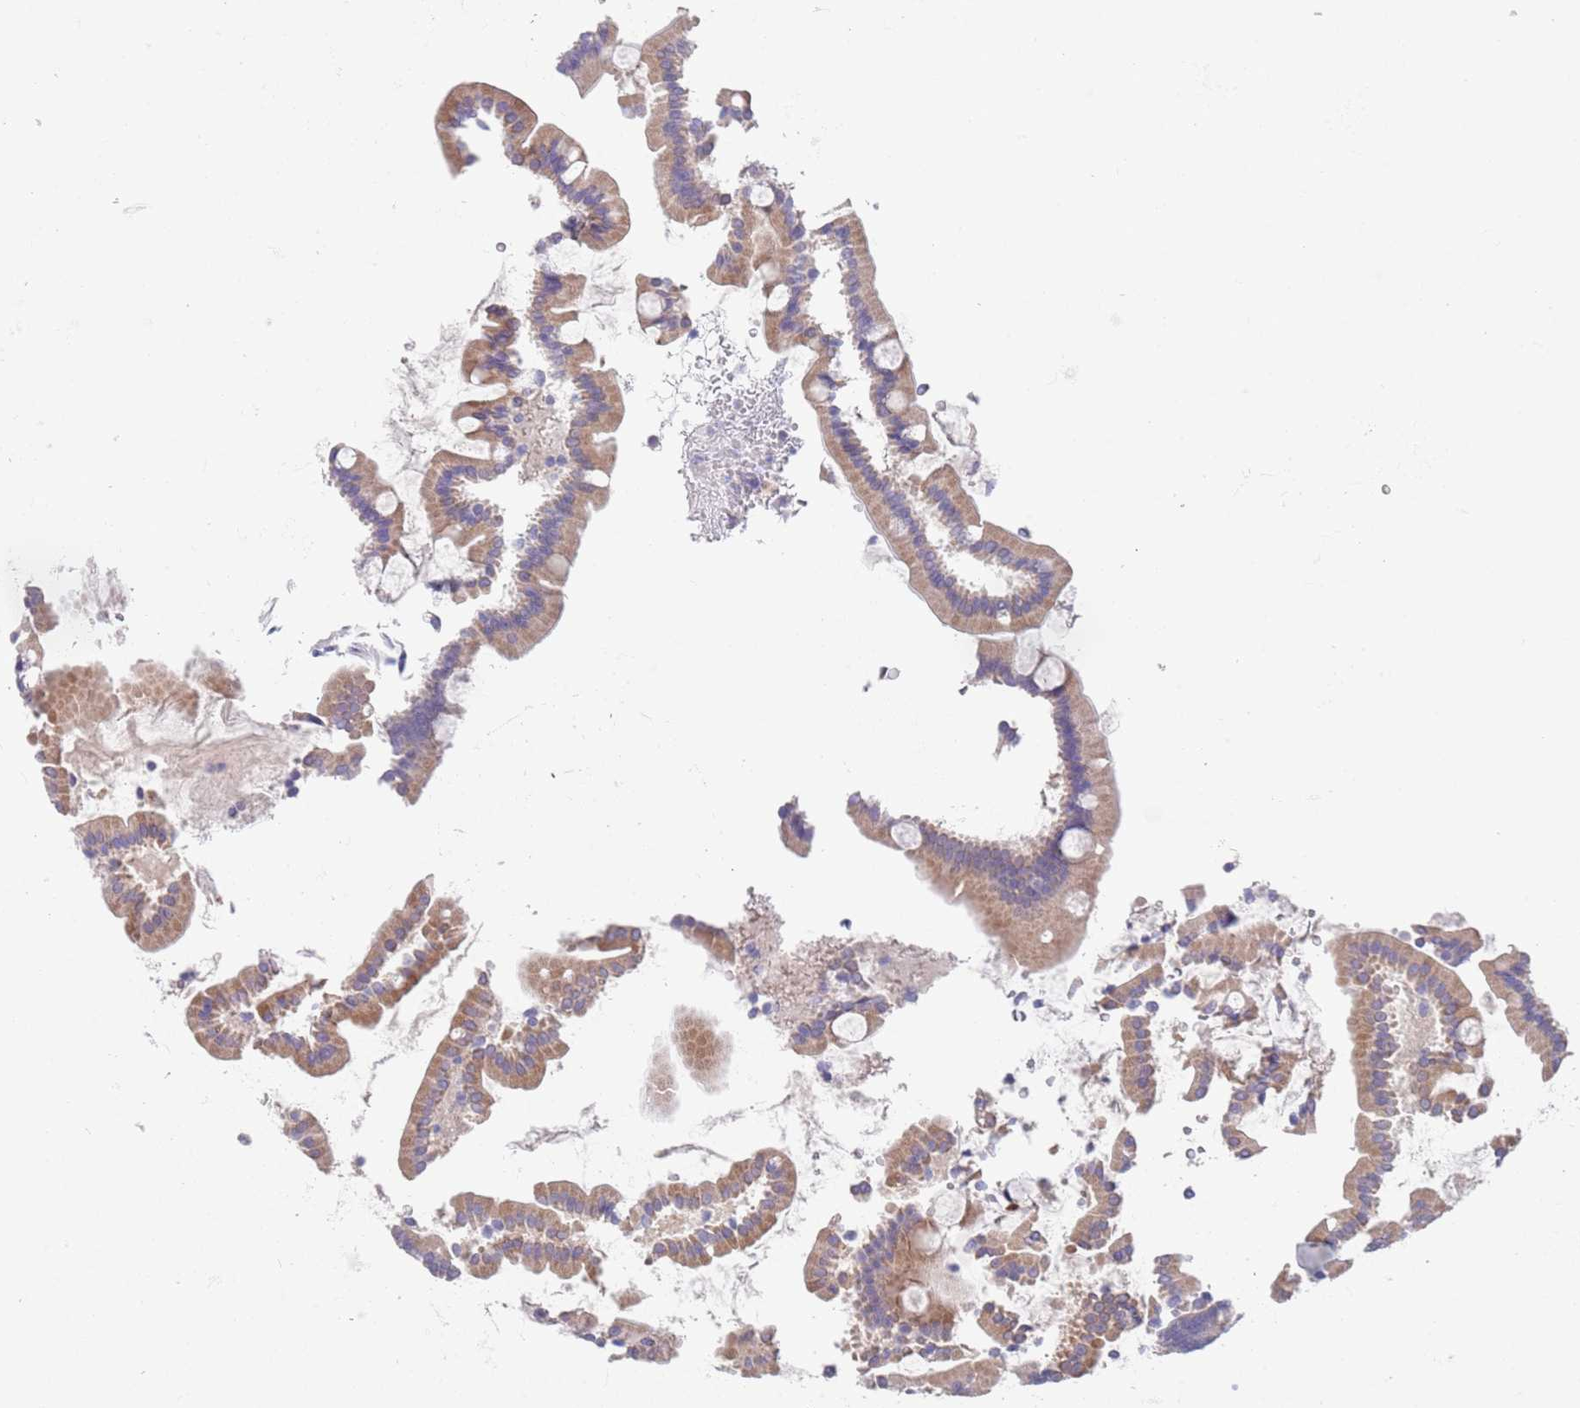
{"staining": {"intensity": "moderate", "quantity": "25%-75%", "location": "cytoplasmic/membranous"}, "tissue": "duodenum", "cell_type": "Glandular cells", "image_type": "normal", "snomed": [{"axis": "morphology", "description": "Normal tissue, NOS"}, {"axis": "topography", "description": "Duodenum"}], "caption": "Brown immunohistochemical staining in unremarkable duodenum exhibits moderate cytoplasmic/membranous expression in about 25%-75% of glandular cells. (DAB (3,3'-diaminobenzidine) = brown stain, brightfield microscopy at high magnification).", "gene": "SPIRE2", "patient": {"sex": "male", "age": 55}}